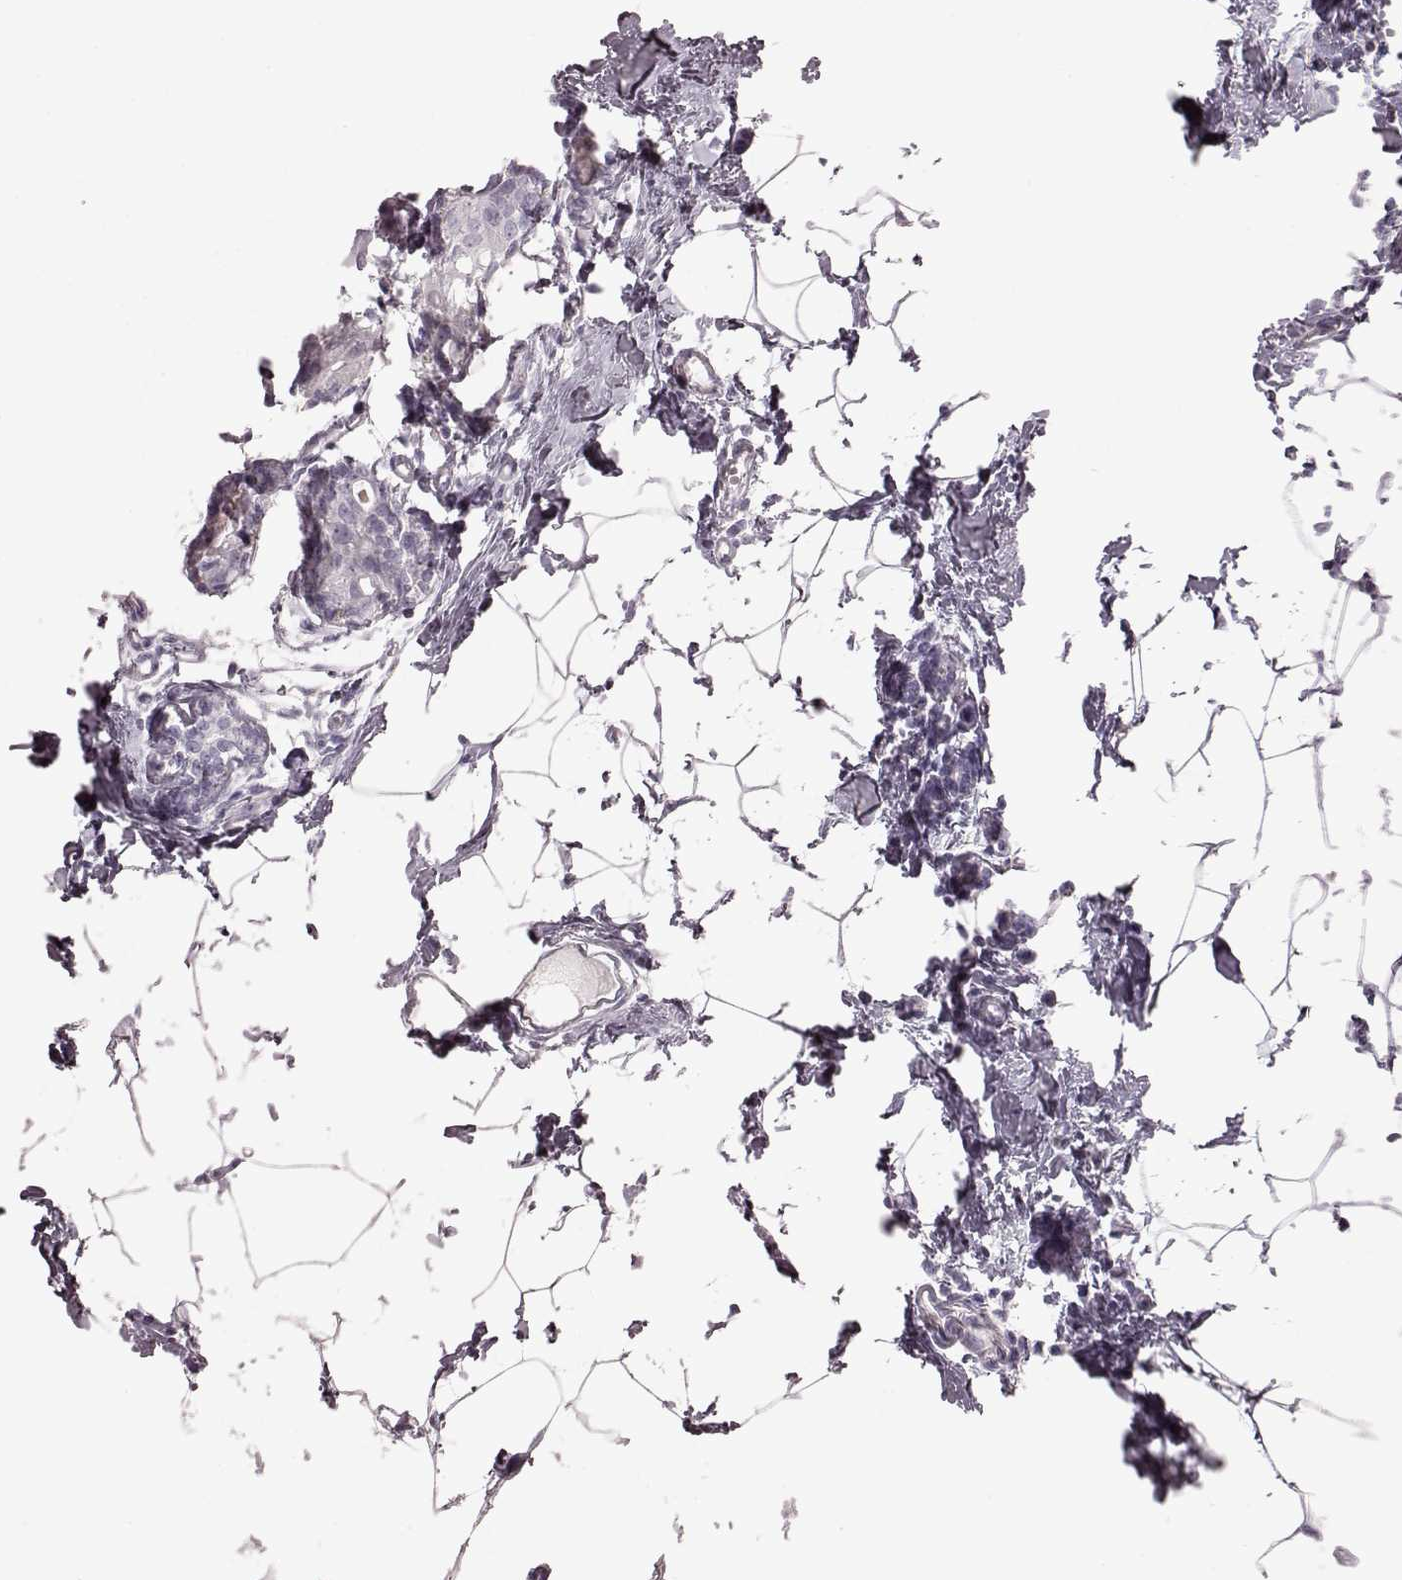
{"staining": {"intensity": "negative", "quantity": "none", "location": "none"}, "tissue": "breast cancer", "cell_type": "Tumor cells", "image_type": "cancer", "snomed": [{"axis": "morphology", "description": "Duct carcinoma"}, {"axis": "topography", "description": "Breast"}], "caption": "A photomicrograph of human breast intraductal carcinoma is negative for staining in tumor cells.", "gene": "CRYBA2", "patient": {"sex": "female", "age": 40}}